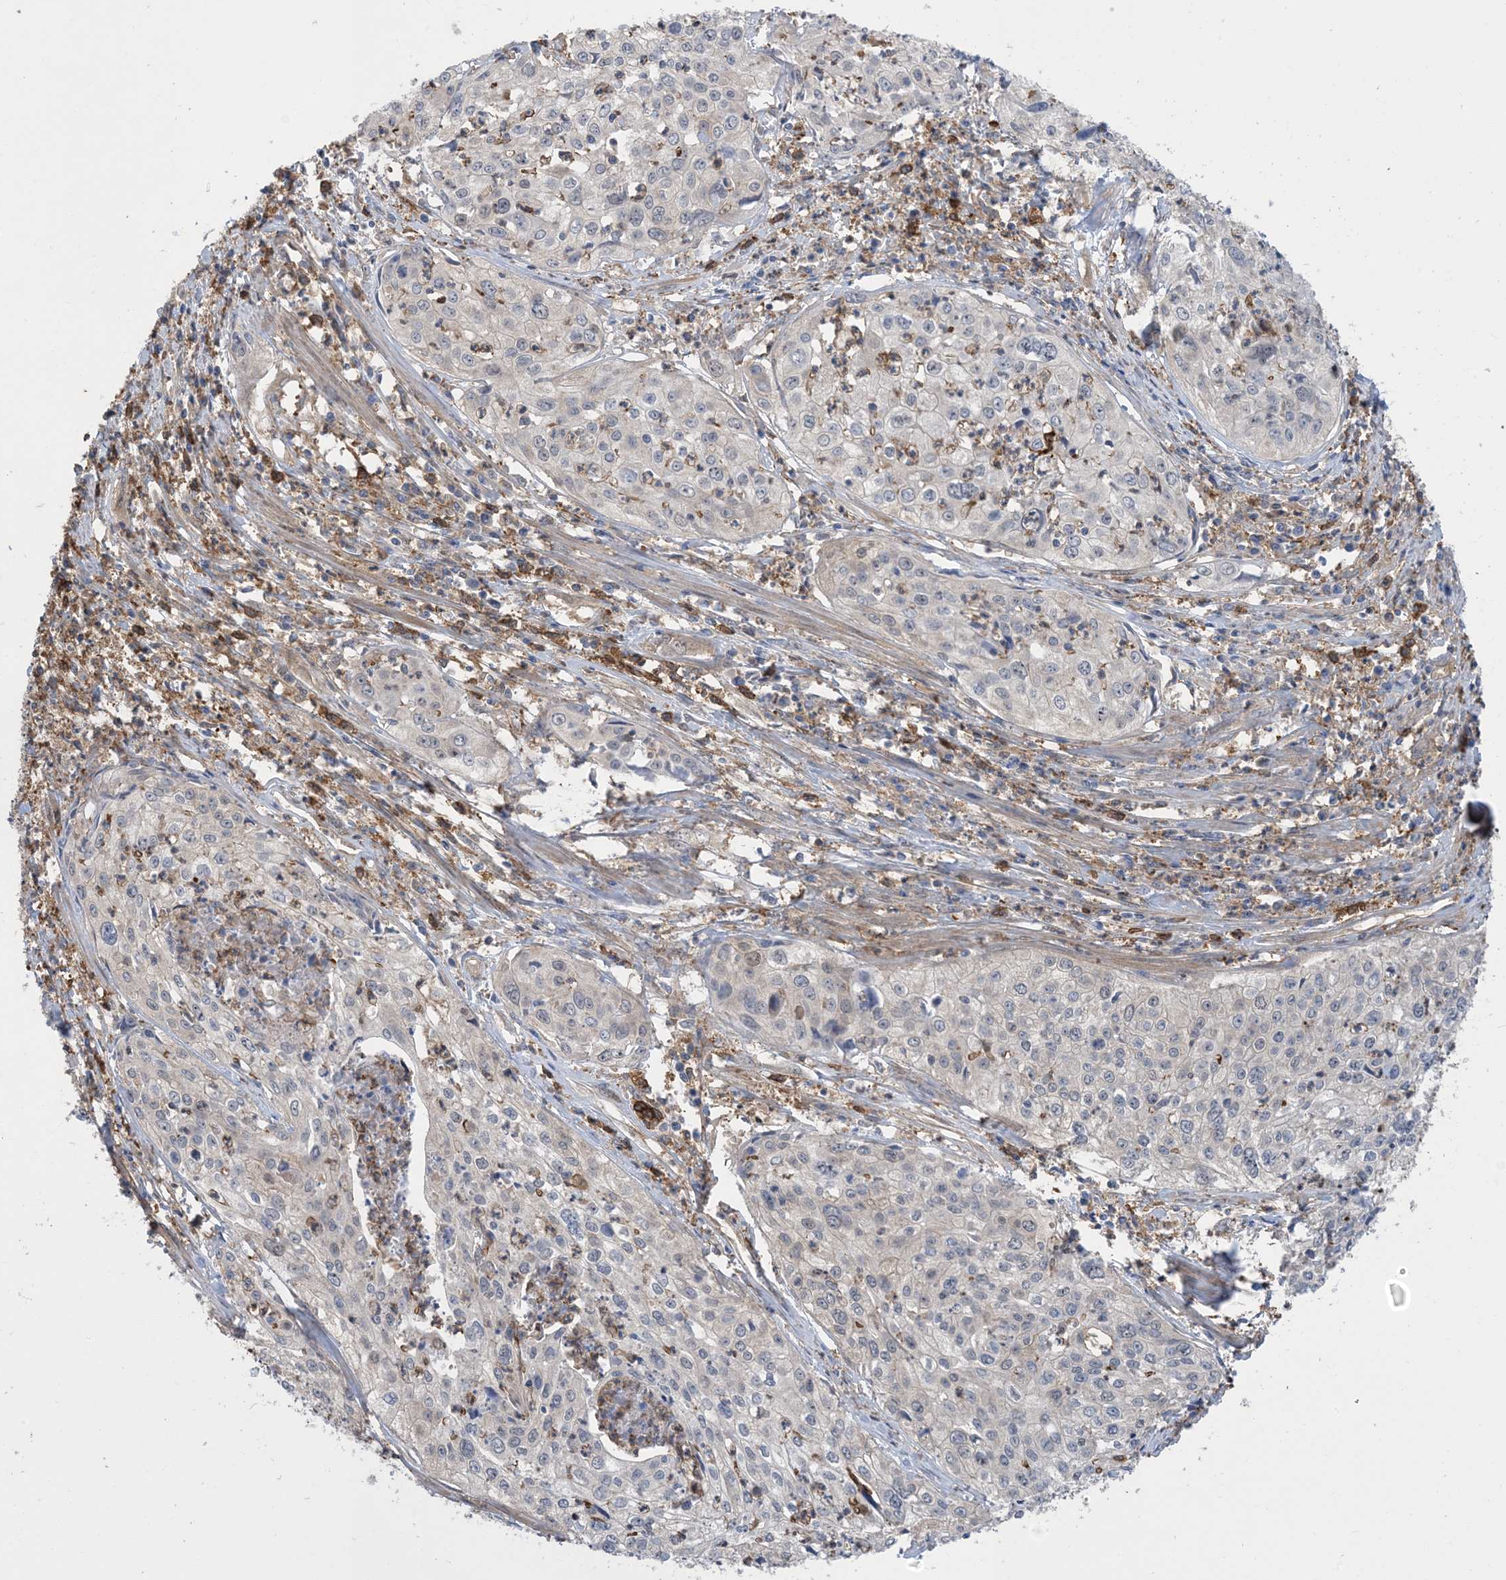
{"staining": {"intensity": "negative", "quantity": "none", "location": "none"}, "tissue": "cervical cancer", "cell_type": "Tumor cells", "image_type": "cancer", "snomed": [{"axis": "morphology", "description": "Squamous cell carcinoma, NOS"}, {"axis": "topography", "description": "Cervix"}], "caption": "The micrograph demonstrates no staining of tumor cells in cervical cancer.", "gene": "HS1BP3", "patient": {"sex": "female", "age": 31}}